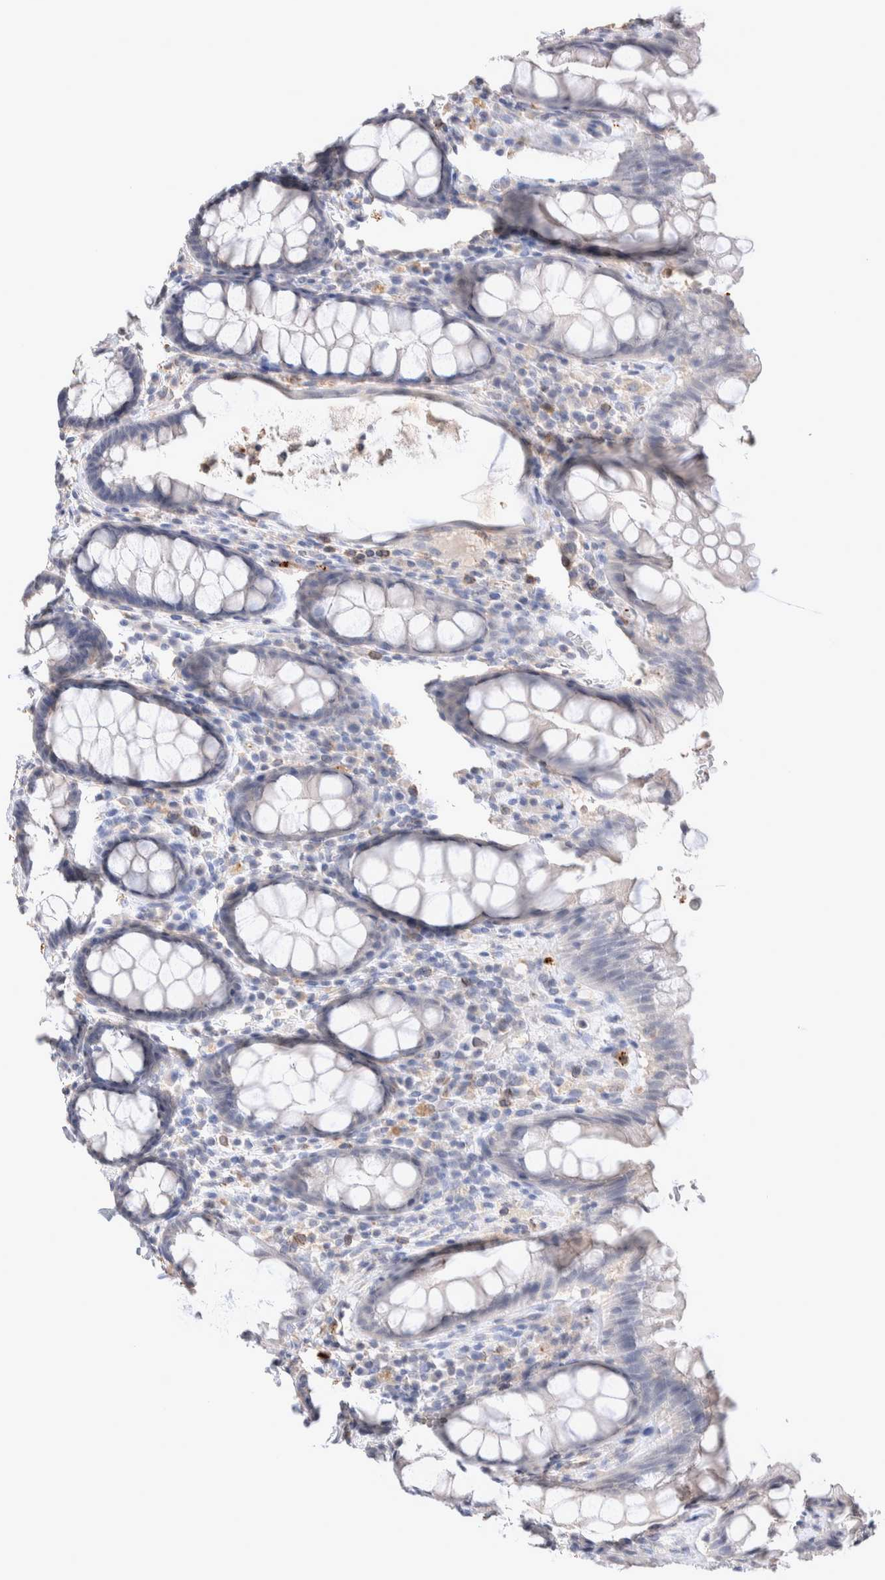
{"staining": {"intensity": "negative", "quantity": "none", "location": "none"}, "tissue": "rectum", "cell_type": "Glandular cells", "image_type": "normal", "snomed": [{"axis": "morphology", "description": "Normal tissue, NOS"}, {"axis": "topography", "description": "Rectum"}], "caption": "Glandular cells are negative for protein expression in unremarkable human rectum. (DAB IHC, high magnification).", "gene": "FFAR2", "patient": {"sex": "male", "age": 64}}